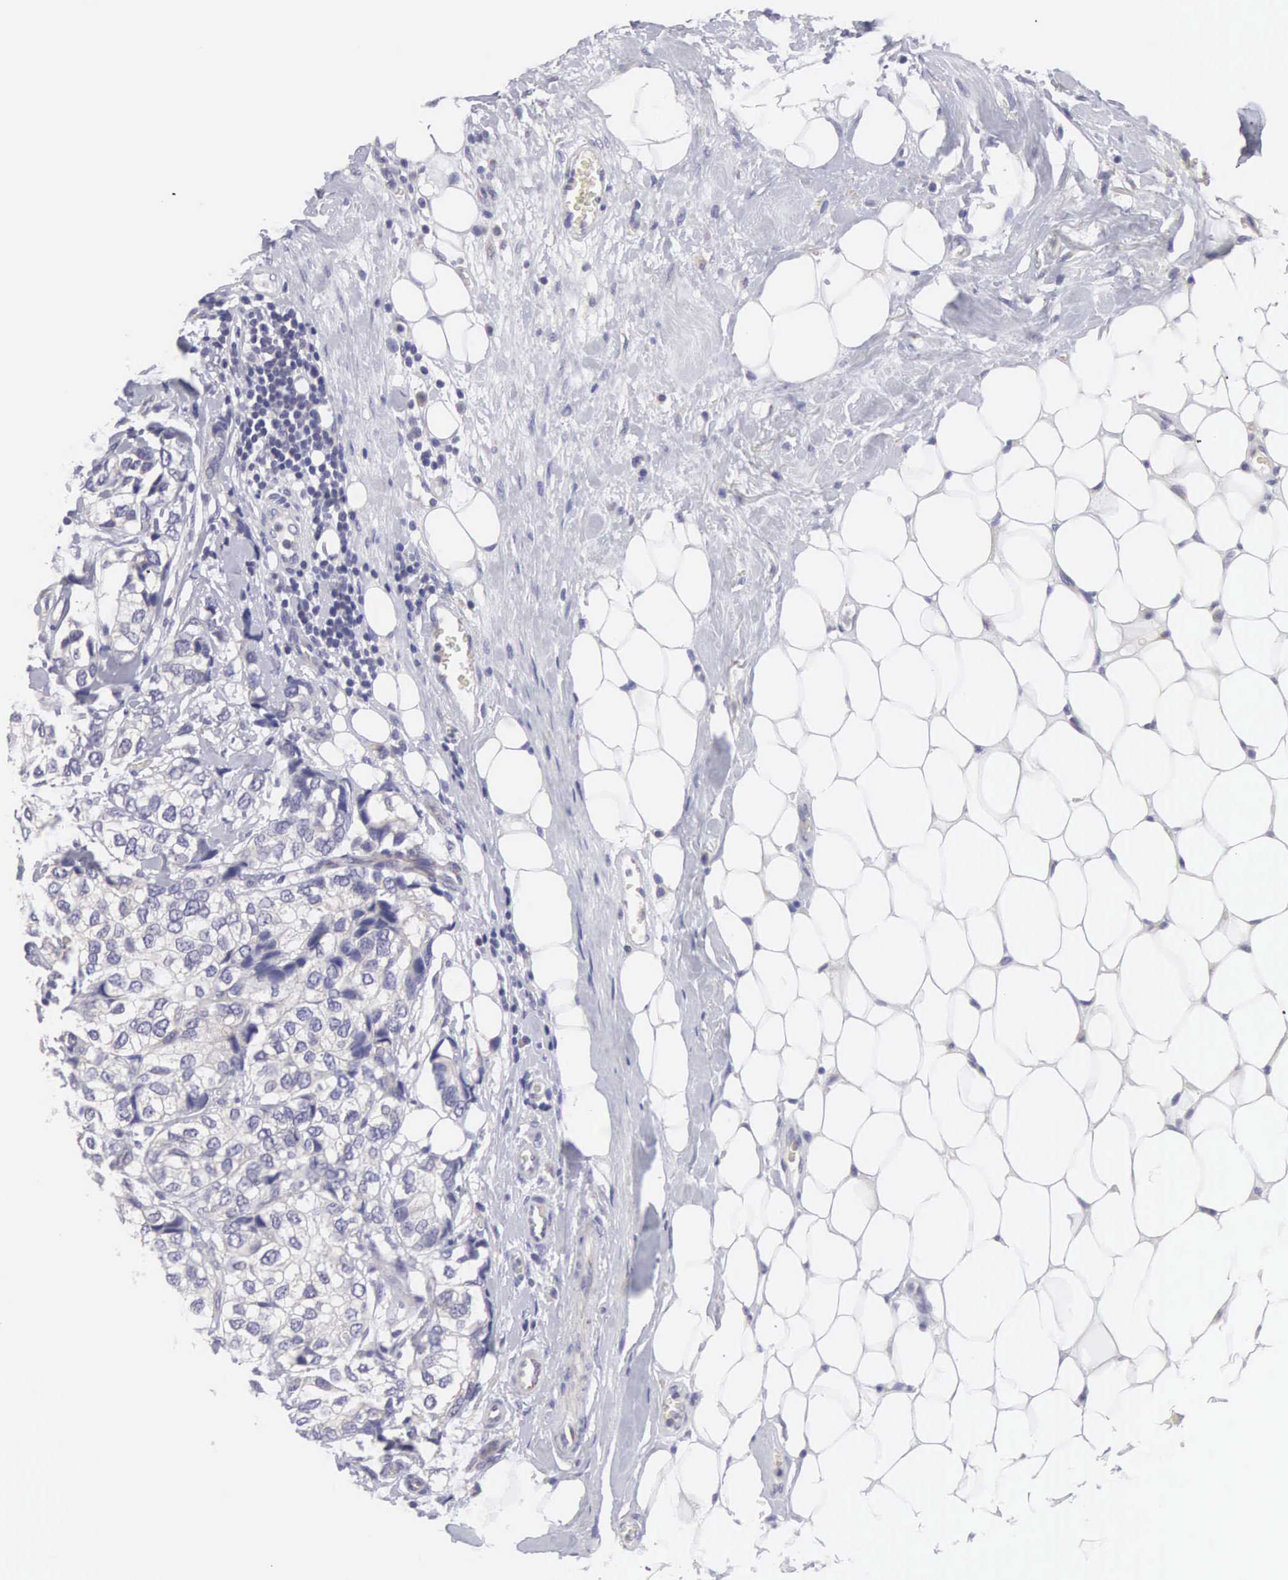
{"staining": {"intensity": "negative", "quantity": "none", "location": "none"}, "tissue": "breast cancer", "cell_type": "Tumor cells", "image_type": "cancer", "snomed": [{"axis": "morphology", "description": "Duct carcinoma"}, {"axis": "topography", "description": "Breast"}], "caption": "There is no significant staining in tumor cells of intraductal carcinoma (breast).", "gene": "SLITRK4", "patient": {"sex": "female", "age": 68}}